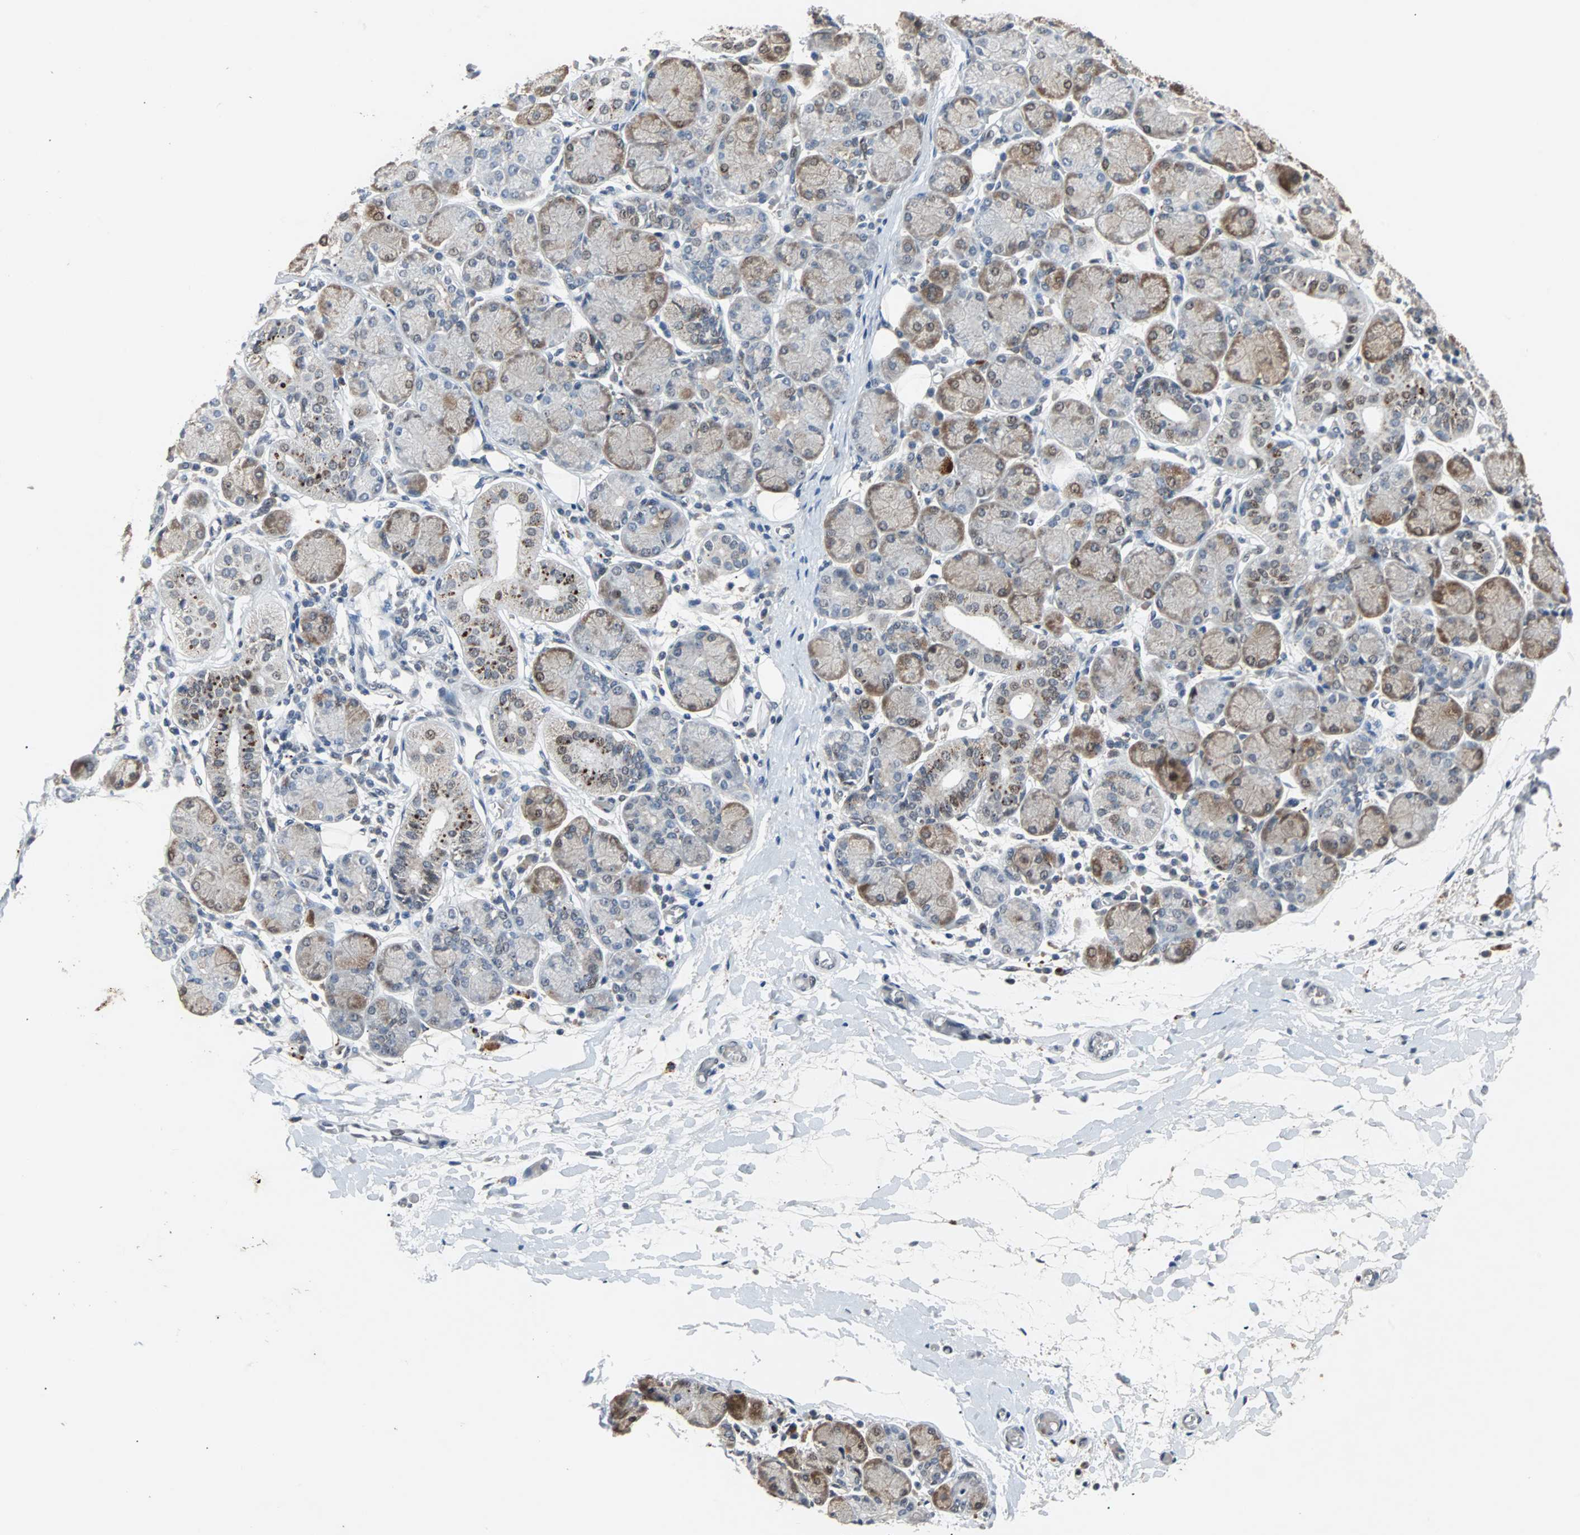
{"staining": {"intensity": "moderate", "quantity": "25%-75%", "location": "cytoplasmic/membranous"}, "tissue": "salivary gland", "cell_type": "Glandular cells", "image_type": "normal", "snomed": [{"axis": "morphology", "description": "Normal tissue, NOS"}, {"axis": "topography", "description": "Salivary gland"}], "caption": "Immunohistochemistry (IHC) photomicrograph of benign human salivary gland stained for a protein (brown), which exhibits medium levels of moderate cytoplasmic/membranous positivity in about 25%-75% of glandular cells.", "gene": "HLX", "patient": {"sex": "female", "age": 24}}